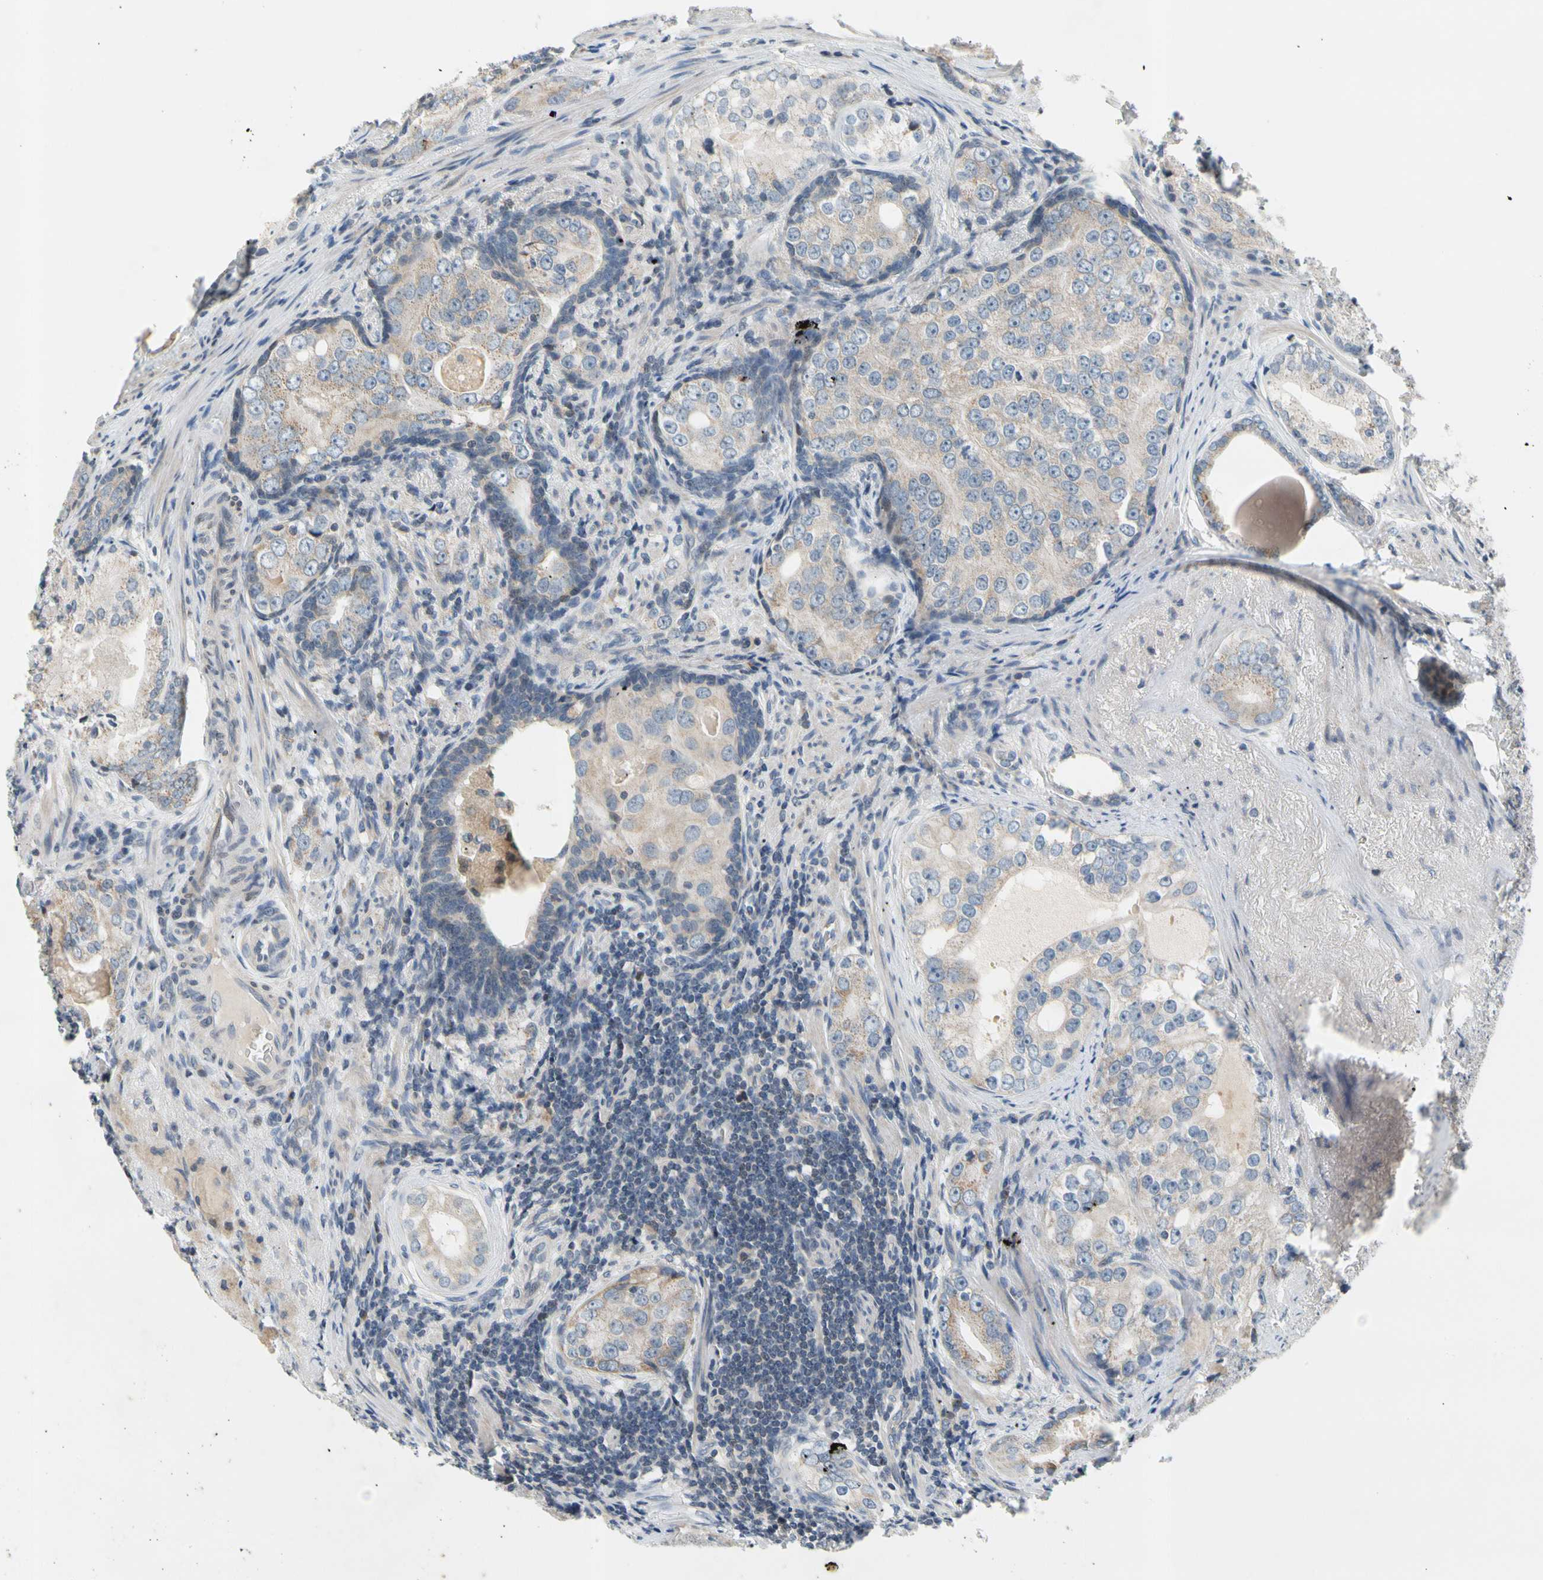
{"staining": {"intensity": "weak", "quantity": "25%-75%", "location": "cytoplasmic/membranous"}, "tissue": "prostate cancer", "cell_type": "Tumor cells", "image_type": "cancer", "snomed": [{"axis": "morphology", "description": "Adenocarcinoma, High grade"}, {"axis": "topography", "description": "Prostate"}], "caption": "Prostate cancer was stained to show a protein in brown. There is low levels of weak cytoplasmic/membranous staining in approximately 25%-75% of tumor cells.", "gene": "SOX30", "patient": {"sex": "male", "age": 66}}